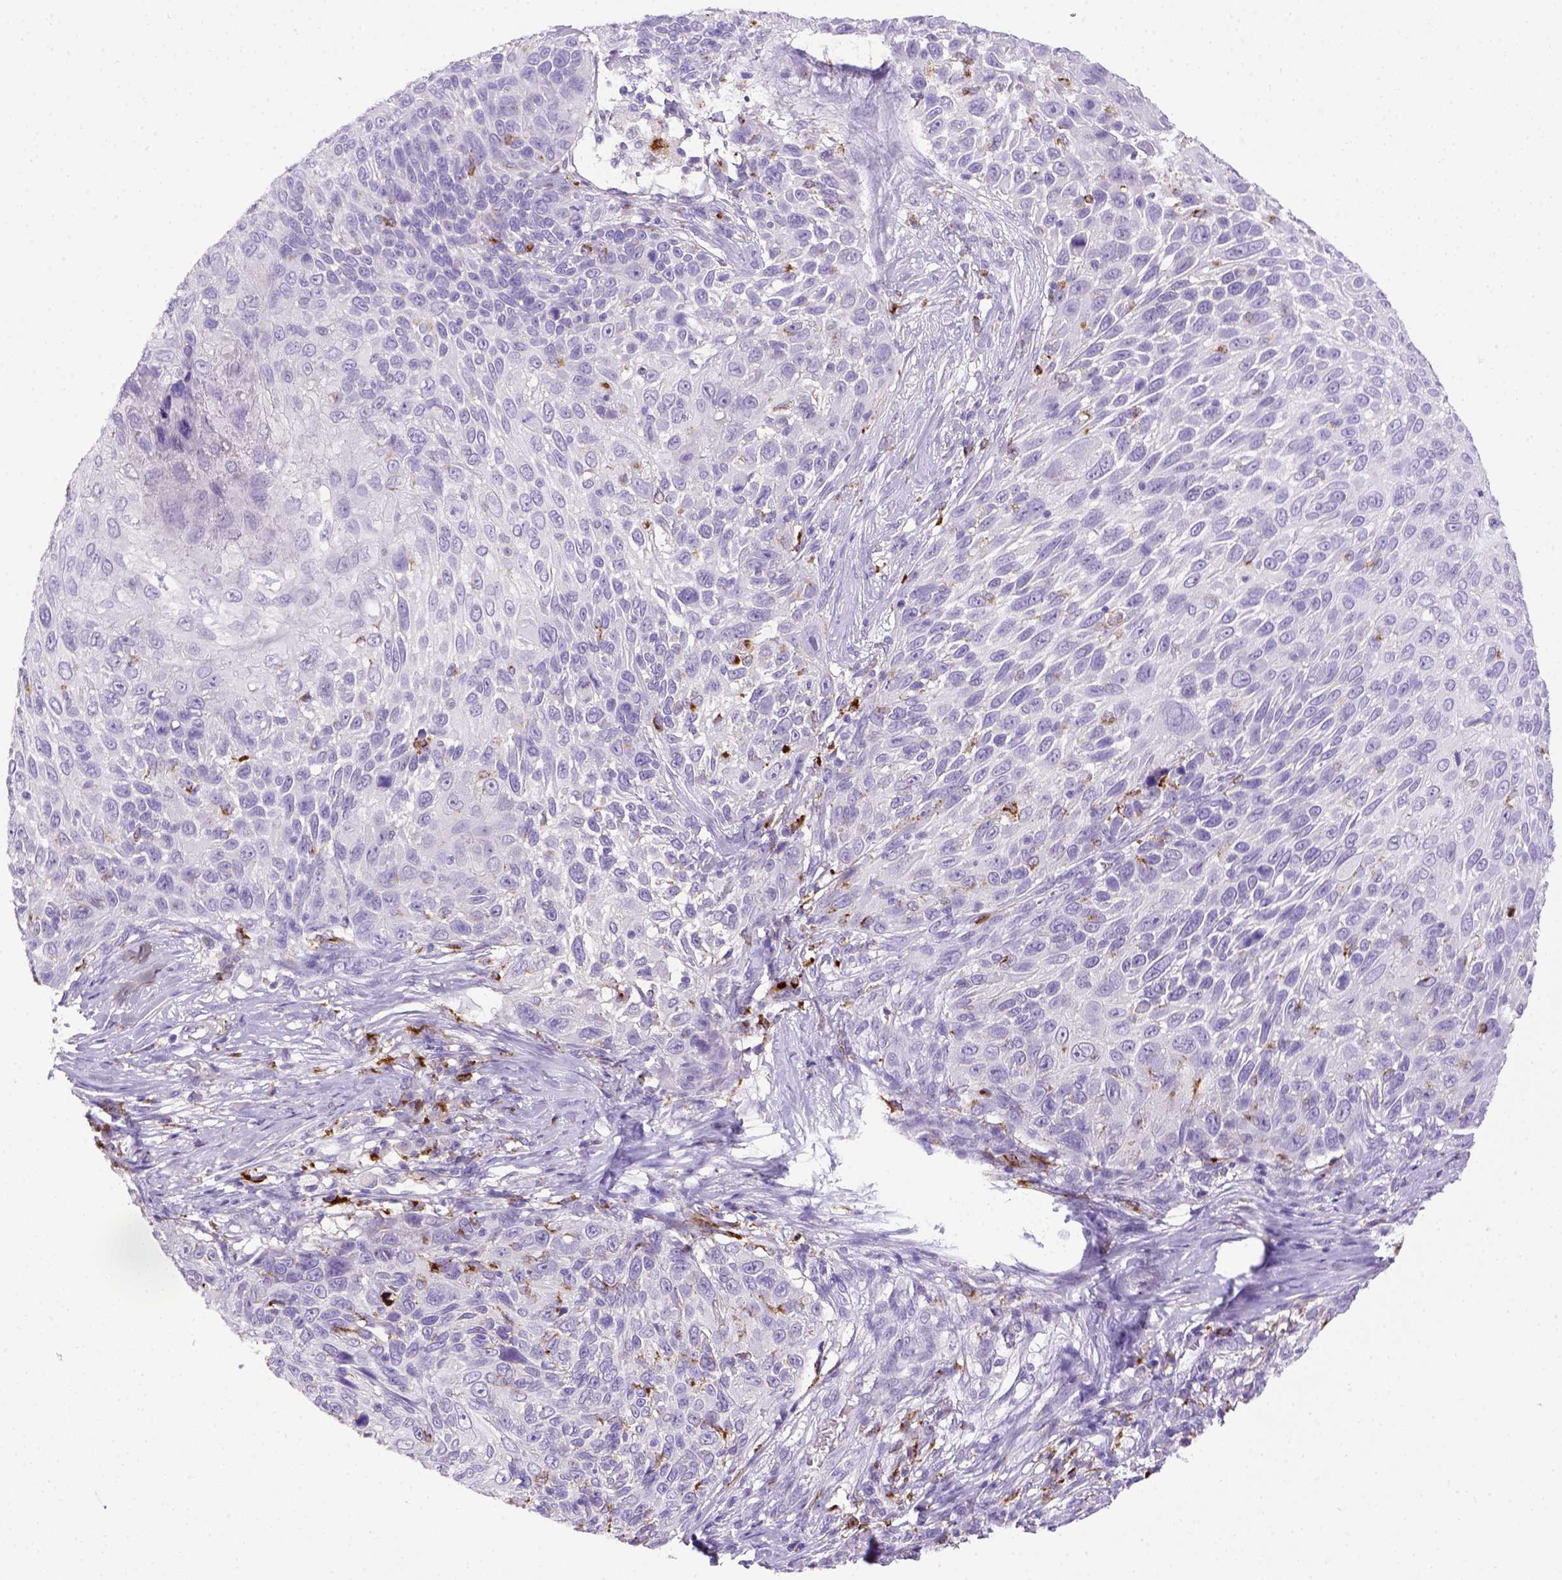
{"staining": {"intensity": "negative", "quantity": "none", "location": "none"}, "tissue": "skin cancer", "cell_type": "Tumor cells", "image_type": "cancer", "snomed": [{"axis": "morphology", "description": "Squamous cell carcinoma, NOS"}, {"axis": "topography", "description": "Skin"}], "caption": "IHC histopathology image of neoplastic tissue: squamous cell carcinoma (skin) stained with DAB demonstrates no significant protein staining in tumor cells. Nuclei are stained in blue.", "gene": "CD68", "patient": {"sex": "male", "age": 92}}